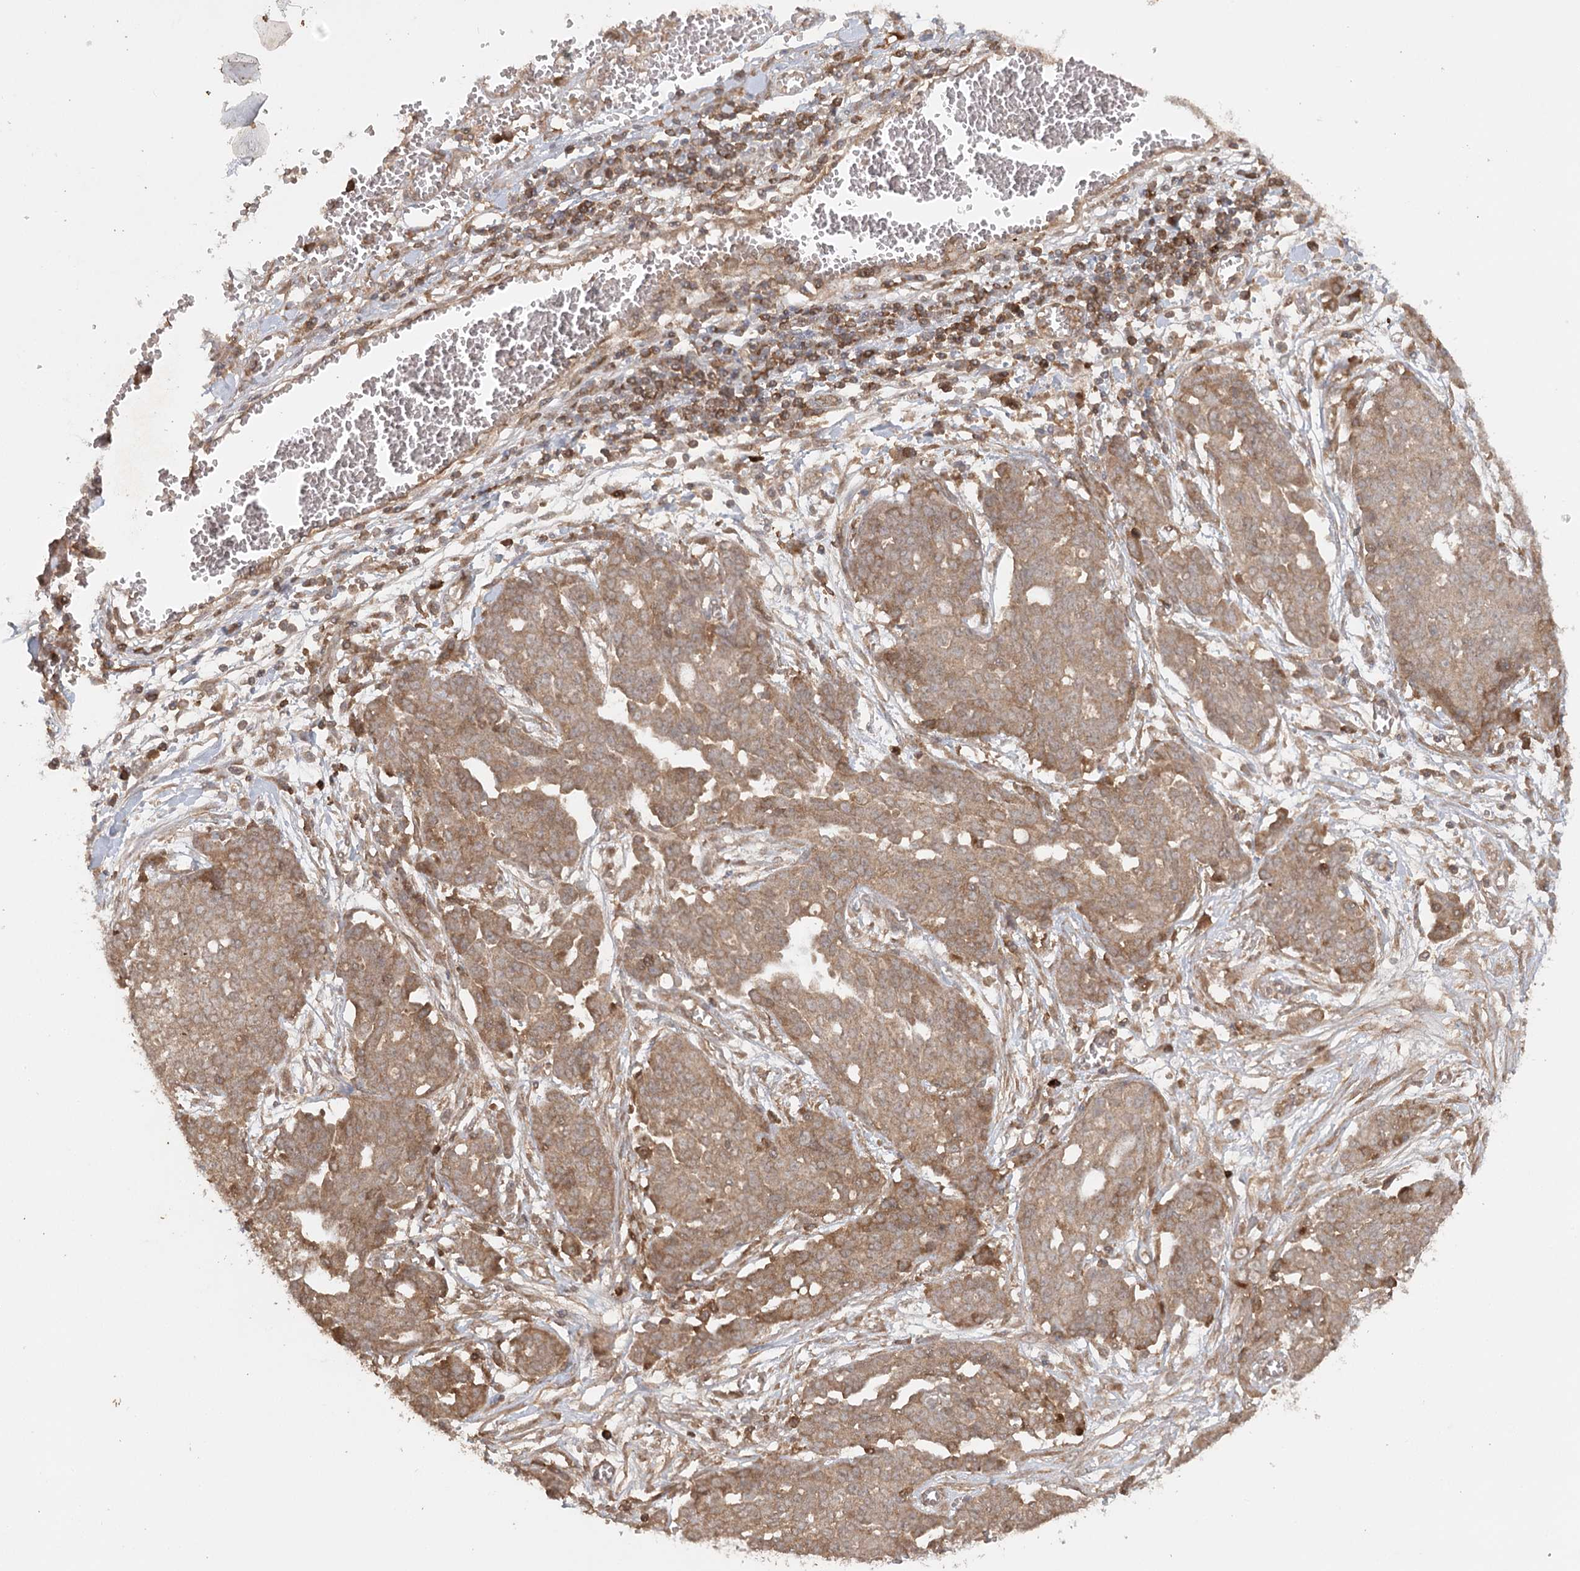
{"staining": {"intensity": "moderate", "quantity": "25%-75%", "location": "cytoplasmic/membranous"}, "tissue": "ovarian cancer", "cell_type": "Tumor cells", "image_type": "cancer", "snomed": [{"axis": "morphology", "description": "Cystadenocarcinoma, serous, NOS"}, {"axis": "topography", "description": "Soft tissue"}, {"axis": "topography", "description": "Ovary"}], "caption": "The immunohistochemical stain shows moderate cytoplasmic/membranous positivity in tumor cells of ovarian cancer (serous cystadenocarcinoma) tissue.", "gene": "ARL13A", "patient": {"sex": "female", "age": 57}}